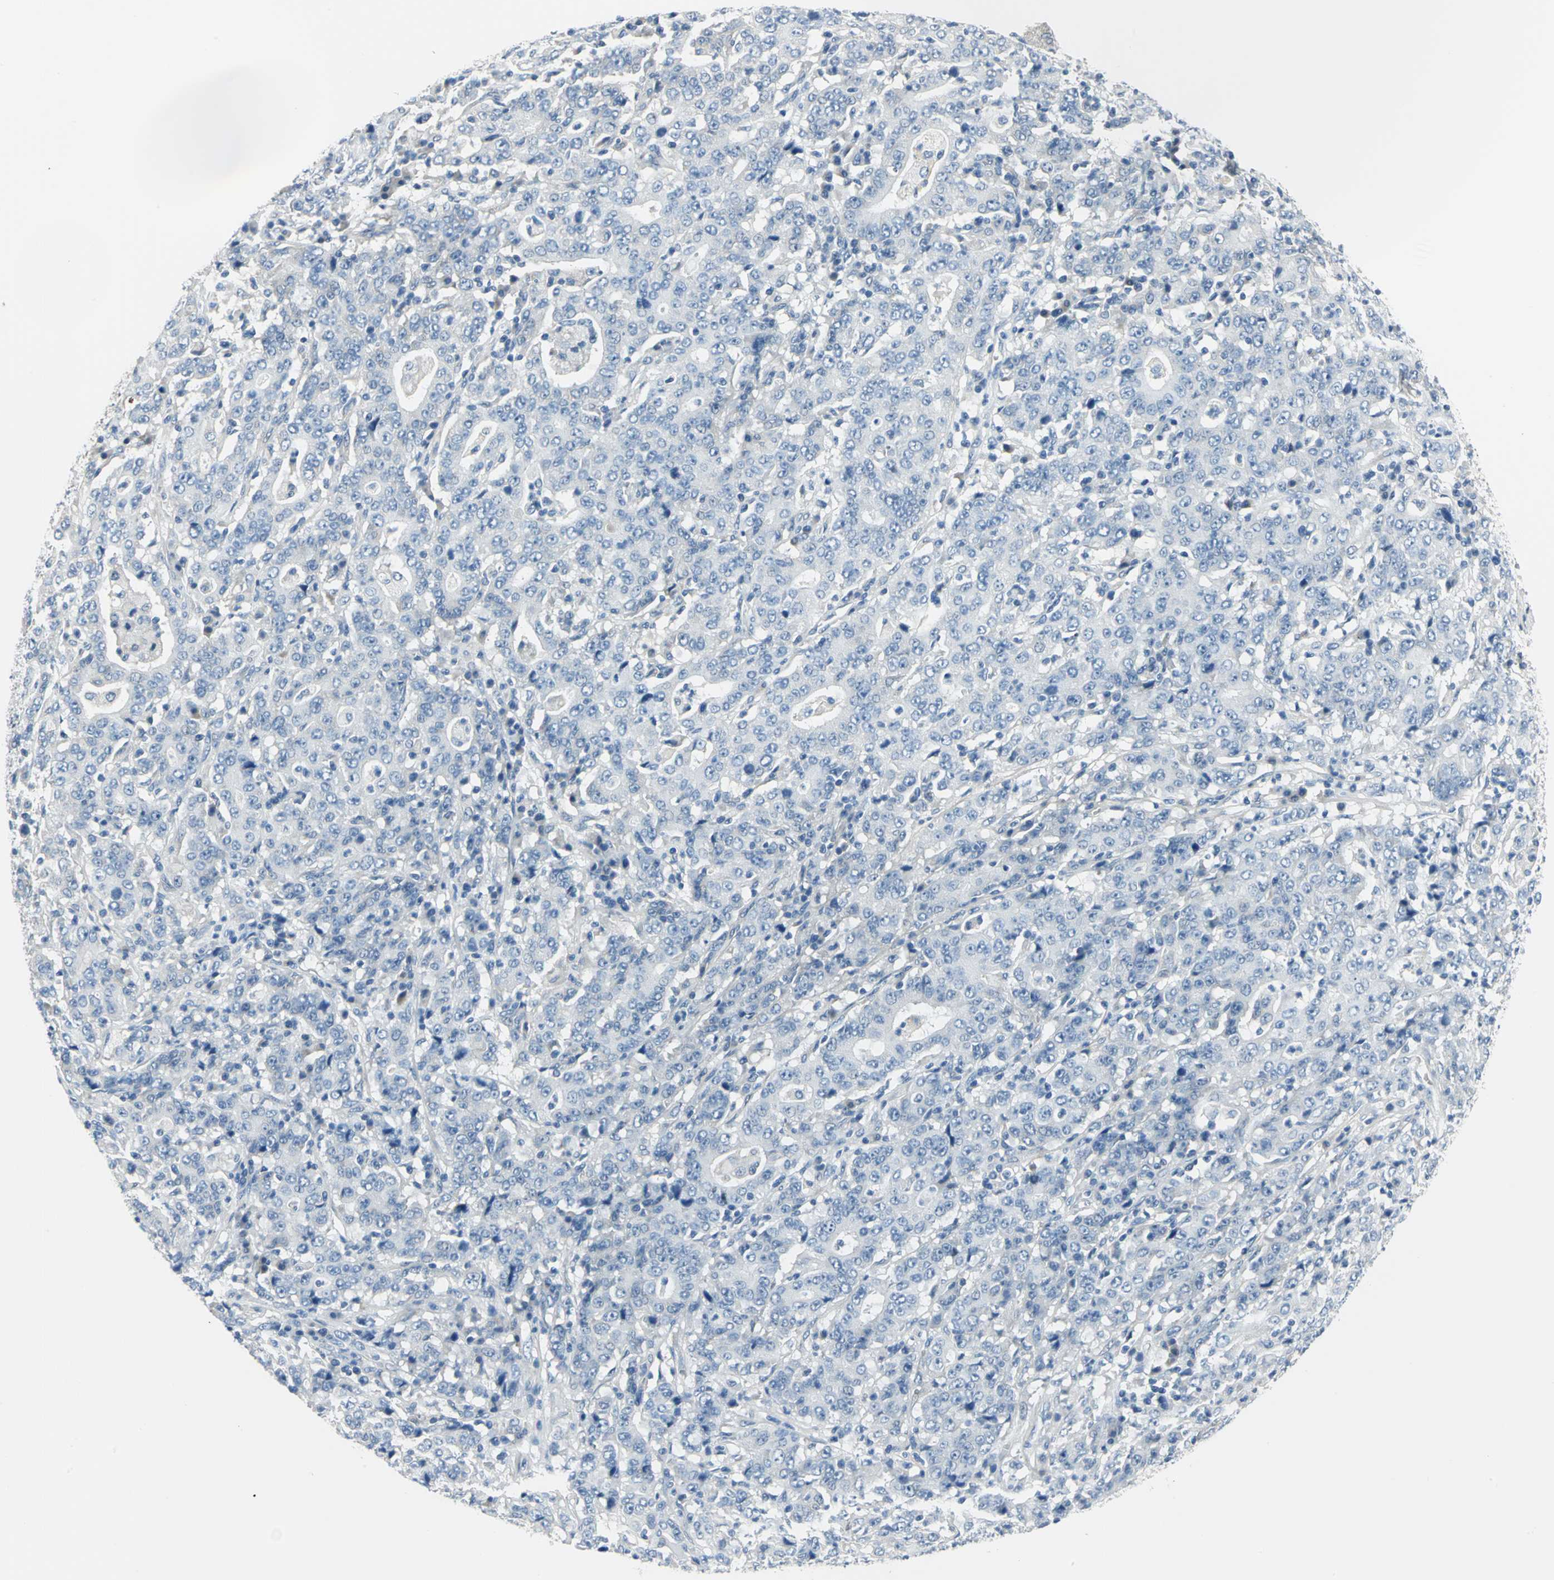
{"staining": {"intensity": "weak", "quantity": "<25%", "location": "cytoplasmic/membranous"}, "tissue": "stomach cancer", "cell_type": "Tumor cells", "image_type": "cancer", "snomed": [{"axis": "morphology", "description": "Normal tissue, NOS"}, {"axis": "morphology", "description": "Adenocarcinoma, NOS"}, {"axis": "topography", "description": "Stomach, upper"}, {"axis": "topography", "description": "Stomach"}], "caption": "Adenocarcinoma (stomach) was stained to show a protein in brown. There is no significant positivity in tumor cells. (Stains: DAB (3,3'-diaminobenzidine) immunohistochemistry (IHC) with hematoxylin counter stain, Microscopy: brightfield microscopy at high magnification).", "gene": "ZNF415", "patient": {"sex": "male", "age": 59}}